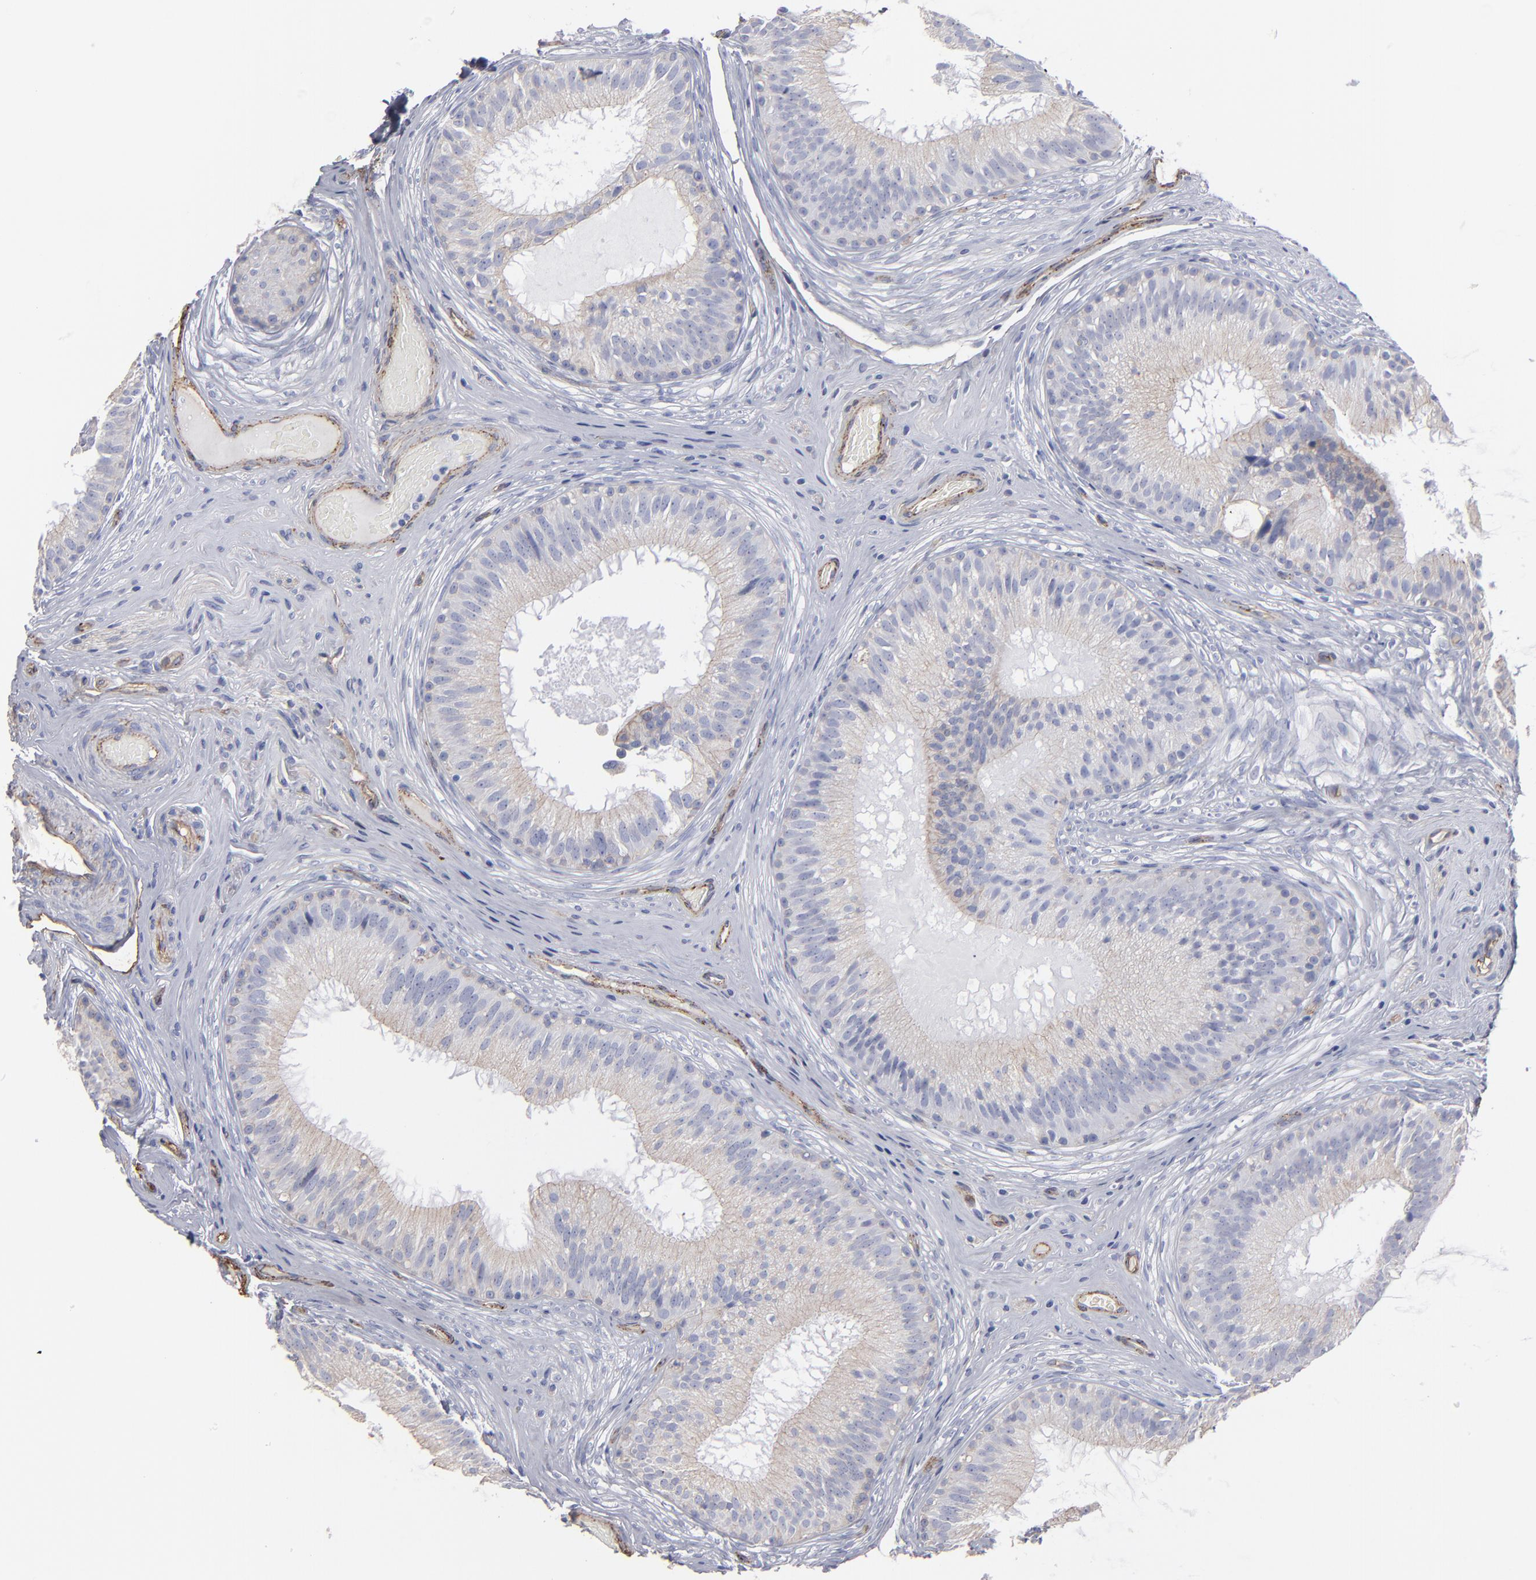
{"staining": {"intensity": "weak", "quantity": "25%-75%", "location": "cytoplasmic/membranous"}, "tissue": "epididymis", "cell_type": "Glandular cells", "image_type": "normal", "snomed": [{"axis": "morphology", "description": "Normal tissue, NOS"}, {"axis": "topography", "description": "Epididymis"}], "caption": "Immunohistochemistry (IHC) staining of benign epididymis, which shows low levels of weak cytoplasmic/membranous expression in about 25%-75% of glandular cells indicating weak cytoplasmic/membranous protein staining. The staining was performed using DAB (3,3'-diaminobenzidine) (brown) for protein detection and nuclei were counterstained in hematoxylin (blue).", "gene": "TM4SF1", "patient": {"sex": "male", "age": 32}}